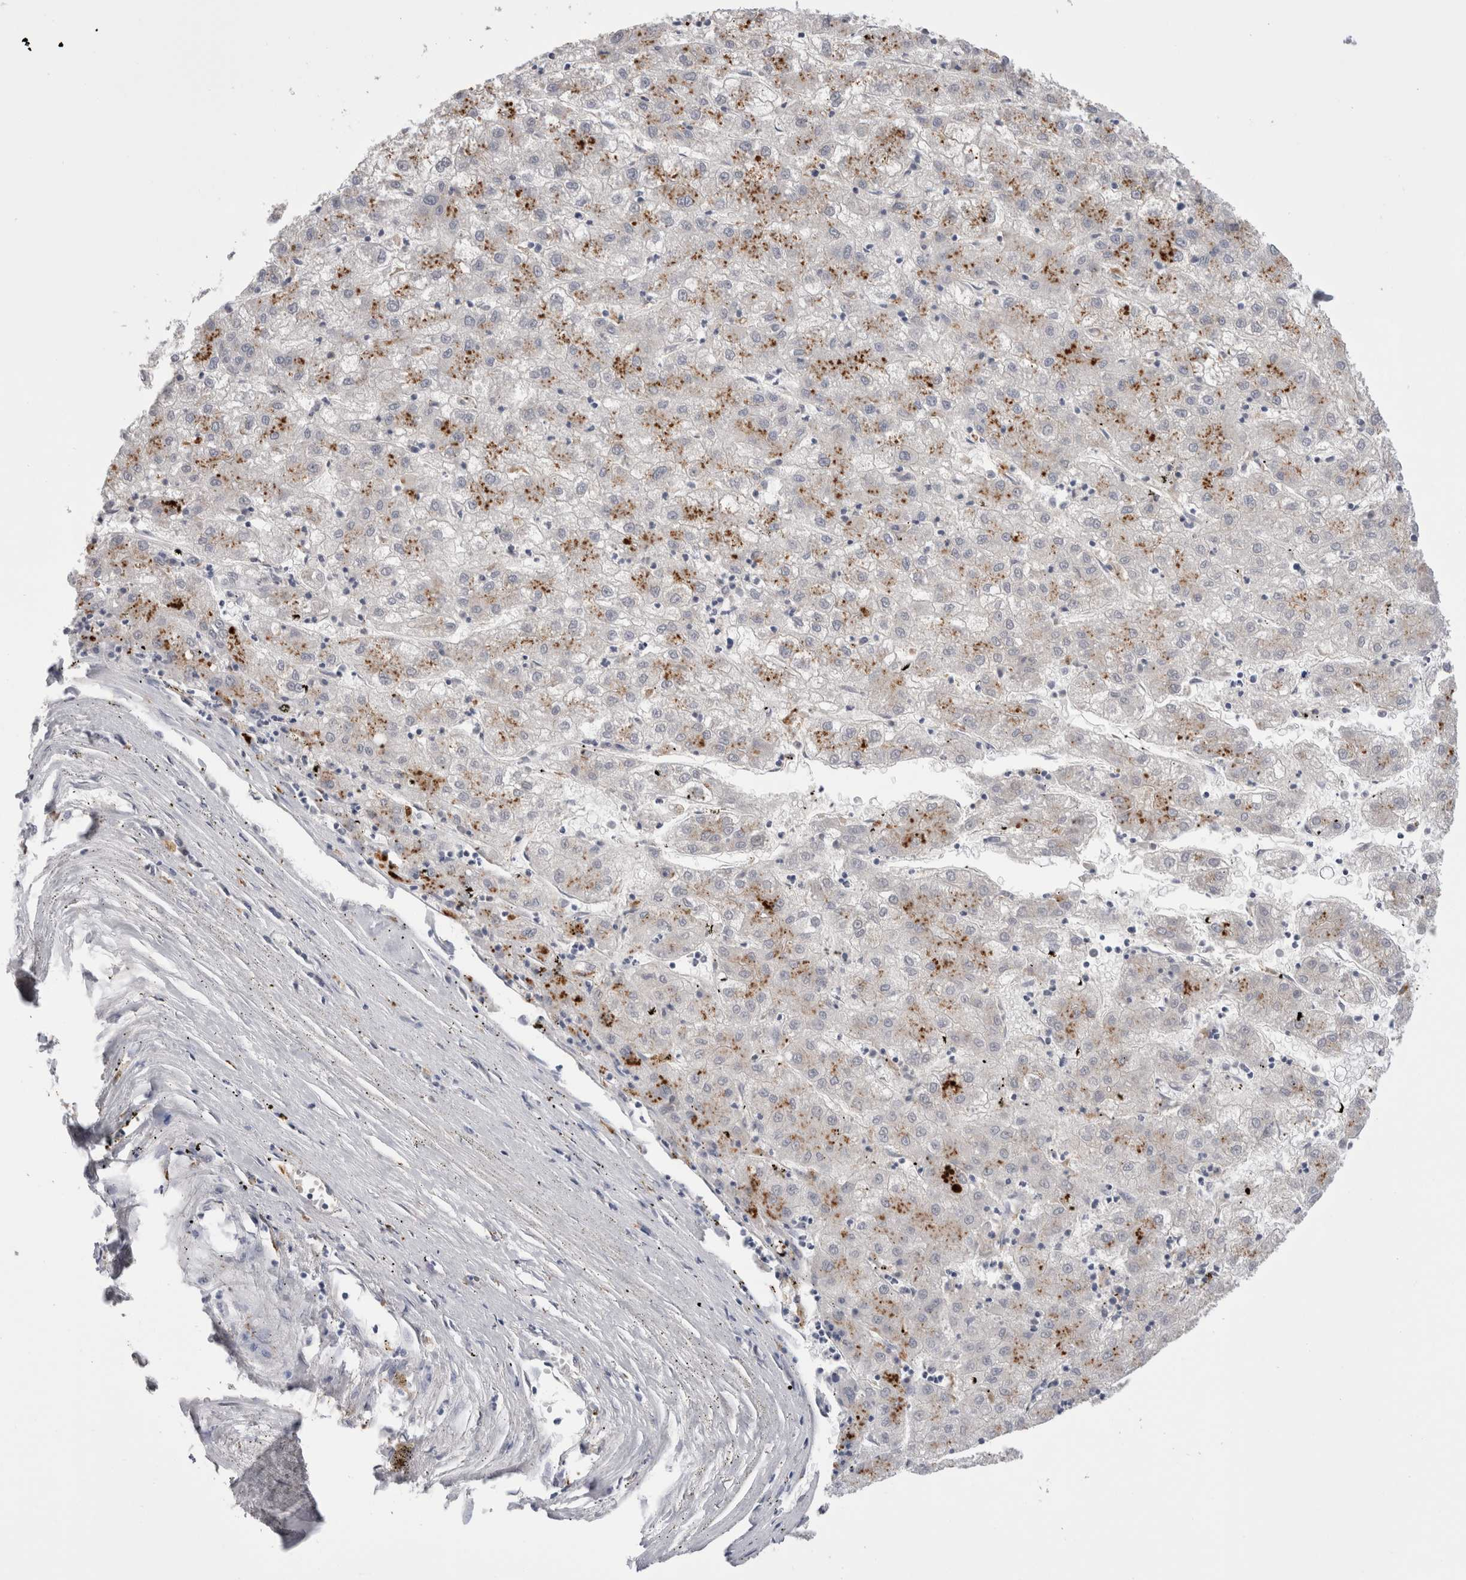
{"staining": {"intensity": "moderate", "quantity": "25%-75%", "location": "cytoplasmic/membranous"}, "tissue": "liver cancer", "cell_type": "Tumor cells", "image_type": "cancer", "snomed": [{"axis": "morphology", "description": "Carcinoma, Hepatocellular, NOS"}, {"axis": "topography", "description": "Liver"}], "caption": "Liver cancer (hepatocellular carcinoma) stained for a protein (brown) displays moderate cytoplasmic/membranous positive positivity in about 25%-75% of tumor cells.", "gene": "EPDR1", "patient": {"sex": "male", "age": 72}}